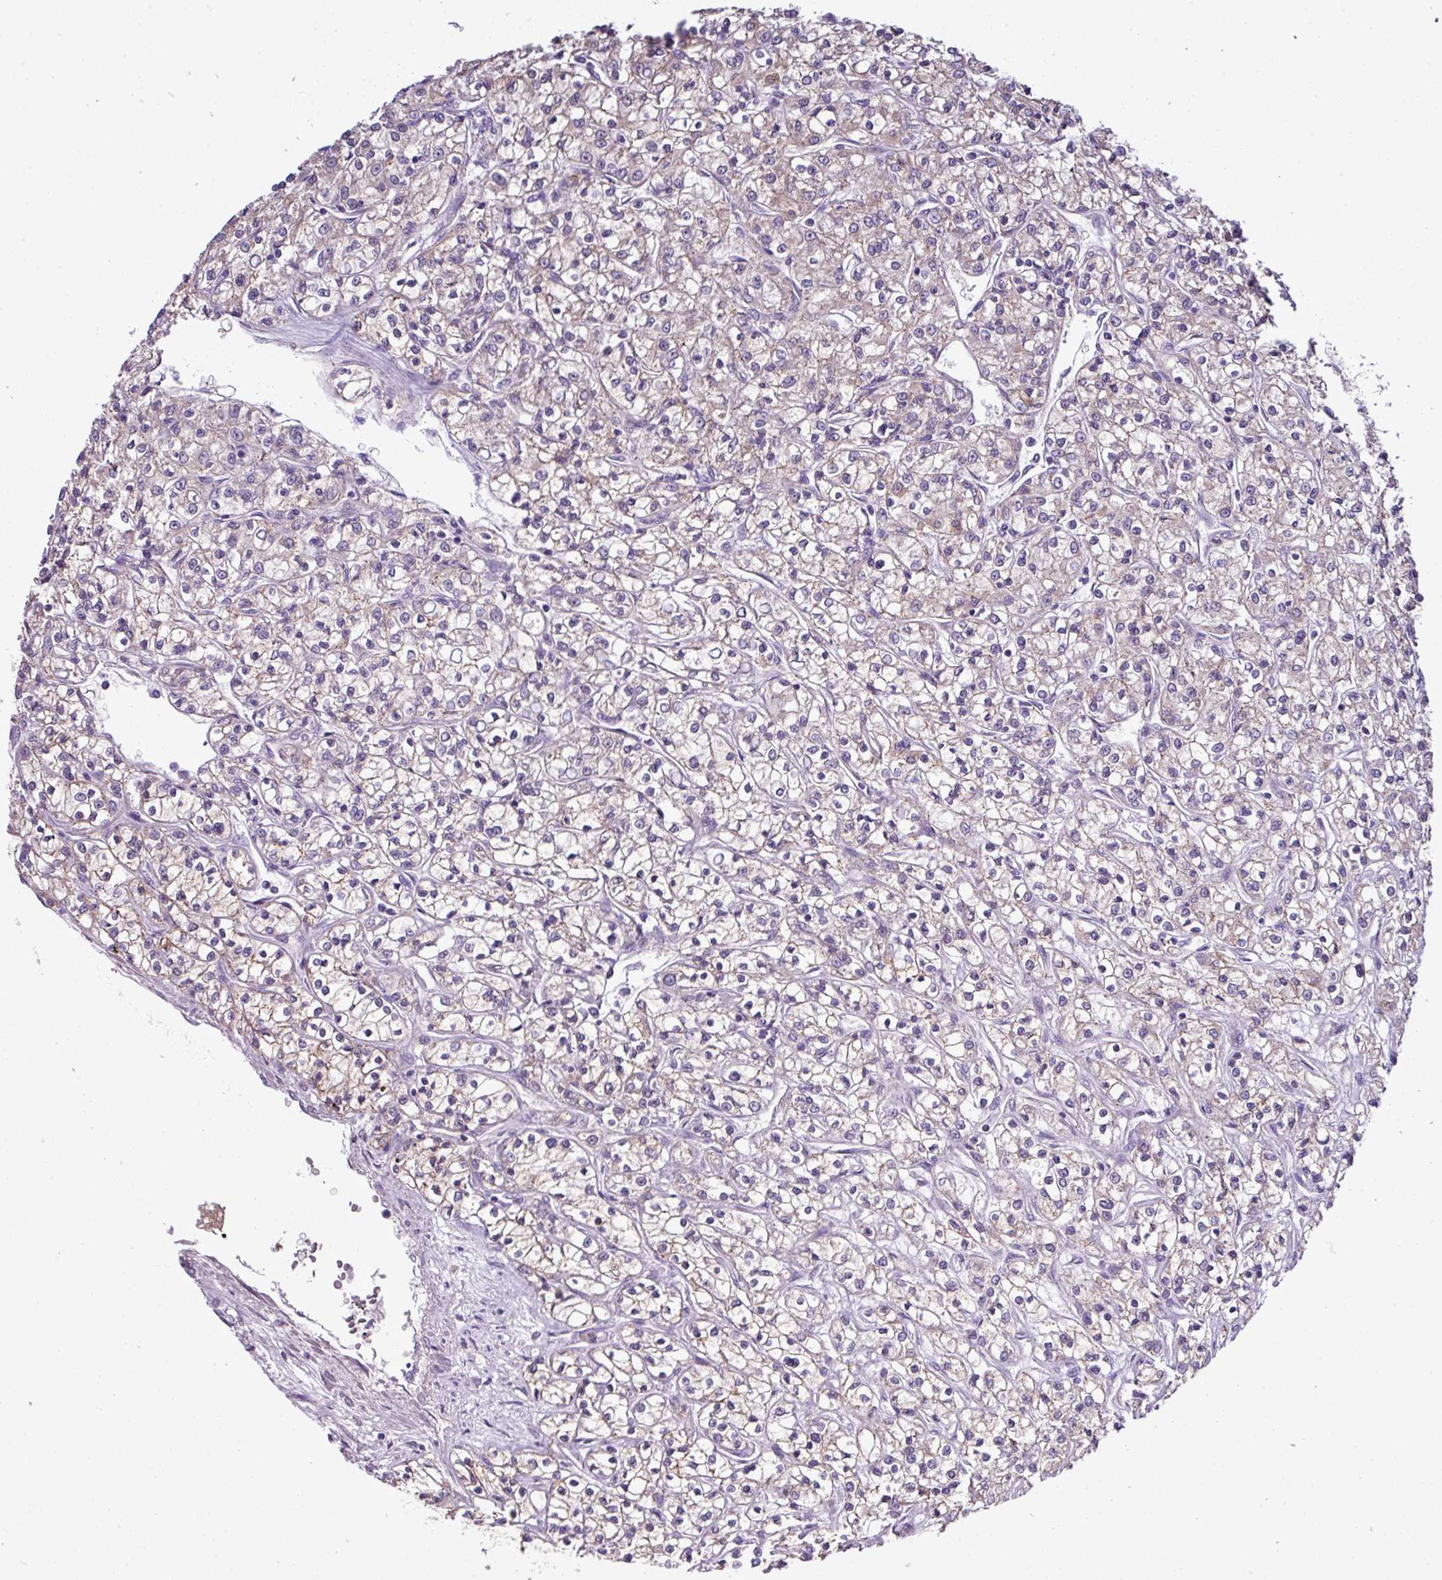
{"staining": {"intensity": "weak", "quantity": "<25%", "location": "cytoplasmic/membranous"}, "tissue": "renal cancer", "cell_type": "Tumor cells", "image_type": "cancer", "snomed": [{"axis": "morphology", "description": "Adenocarcinoma, NOS"}, {"axis": "topography", "description": "Kidney"}], "caption": "Immunohistochemical staining of renal adenocarcinoma displays no significant staining in tumor cells.", "gene": "AGAP5", "patient": {"sex": "female", "age": 59}}